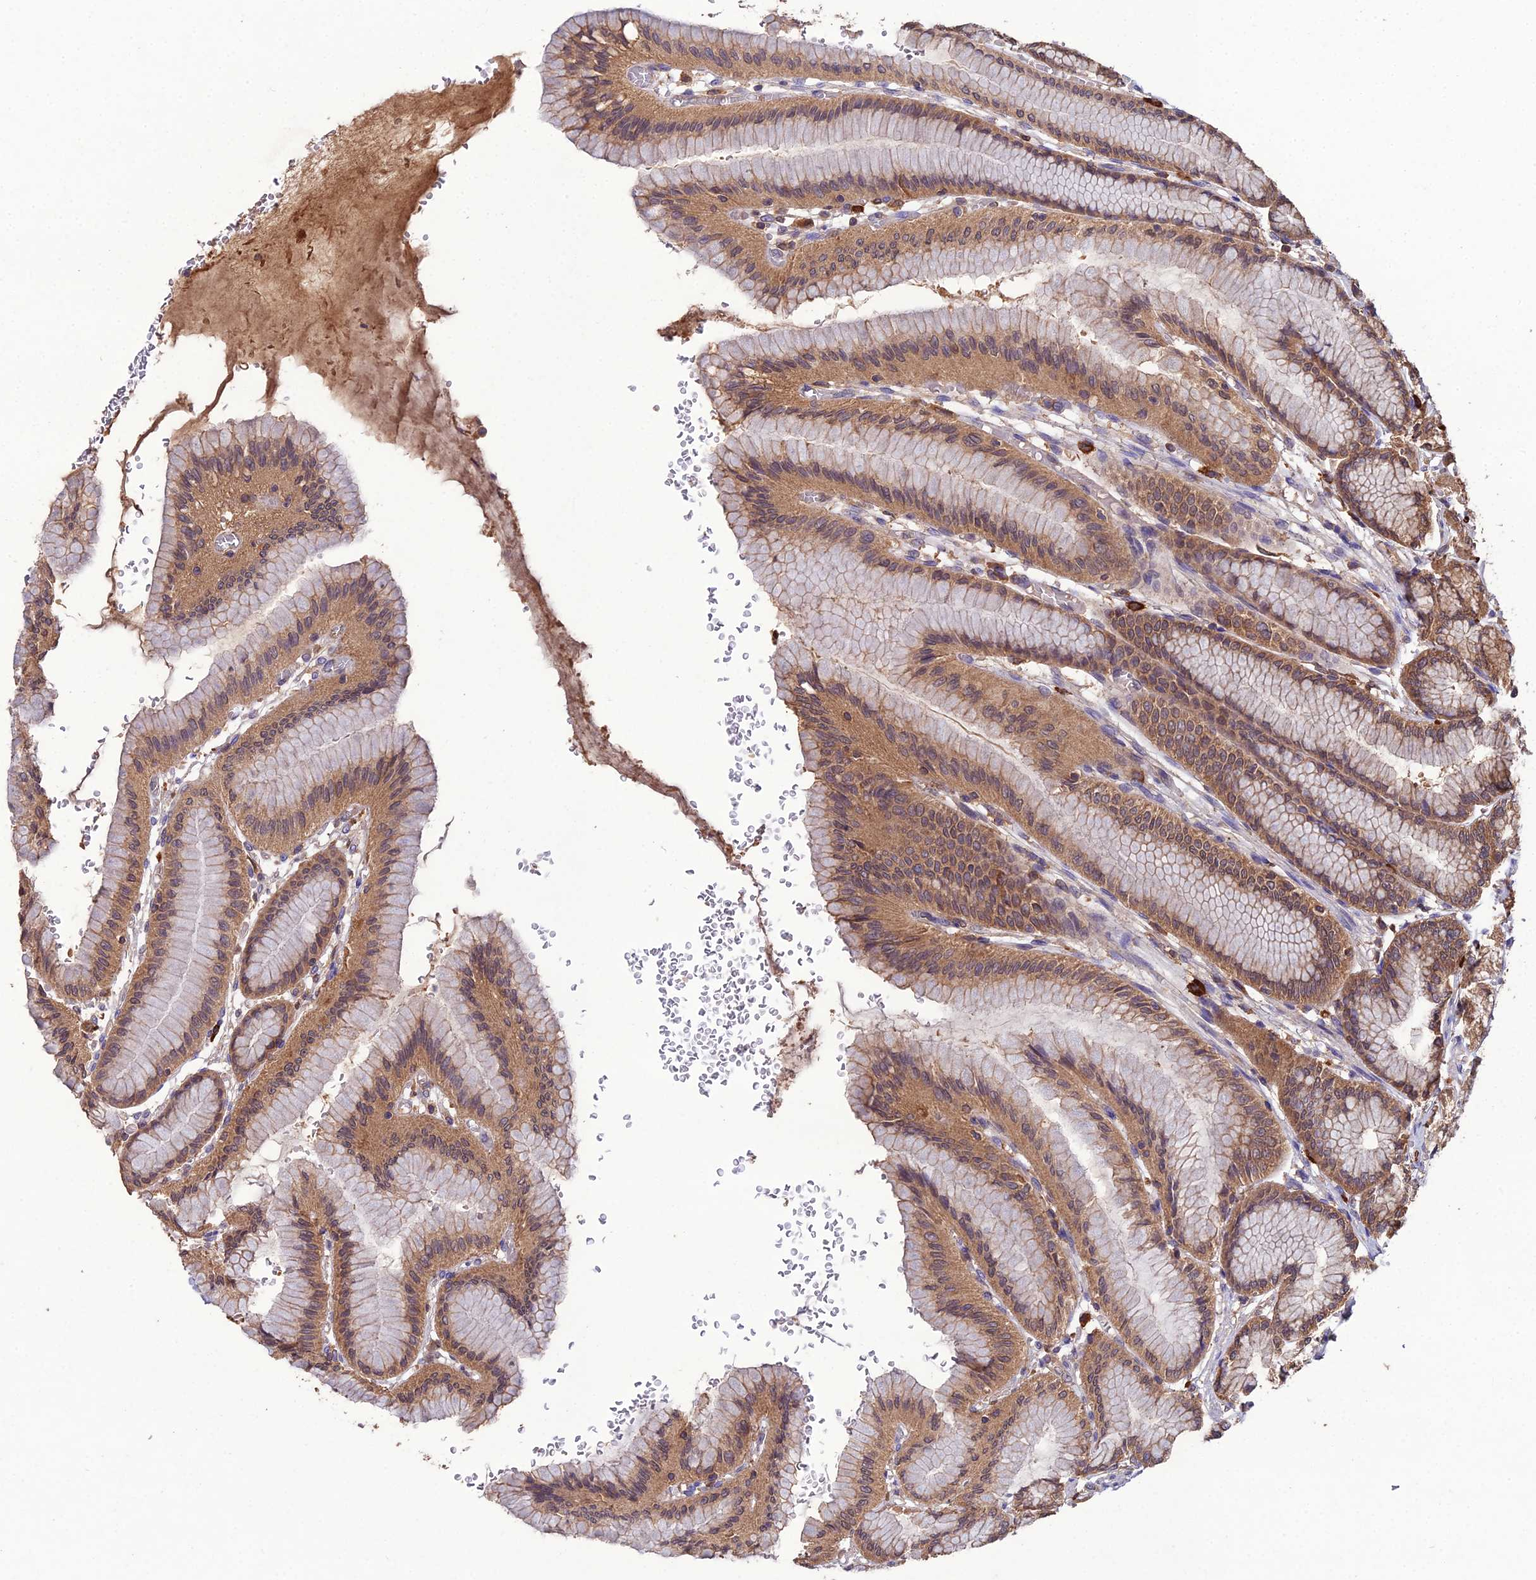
{"staining": {"intensity": "moderate", "quantity": ">75%", "location": "cytoplasmic/membranous"}, "tissue": "stomach", "cell_type": "Glandular cells", "image_type": "normal", "snomed": [{"axis": "morphology", "description": "Normal tissue, NOS"}, {"axis": "morphology", "description": "Adenocarcinoma, NOS"}, {"axis": "morphology", "description": "Adenocarcinoma, High grade"}, {"axis": "topography", "description": "Stomach, upper"}, {"axis": "topography", "description": "Stomach"}], "caption": "Immunohistochemical staining of normal human stomach shows moderate cytoplasmic/membranous protein positivity in approximately >75% of glandular cells. (IHC, brightfield microscopy, high magnification).", "gene": "TMEM258", "patient": {"sex": "female", "age": 65}}